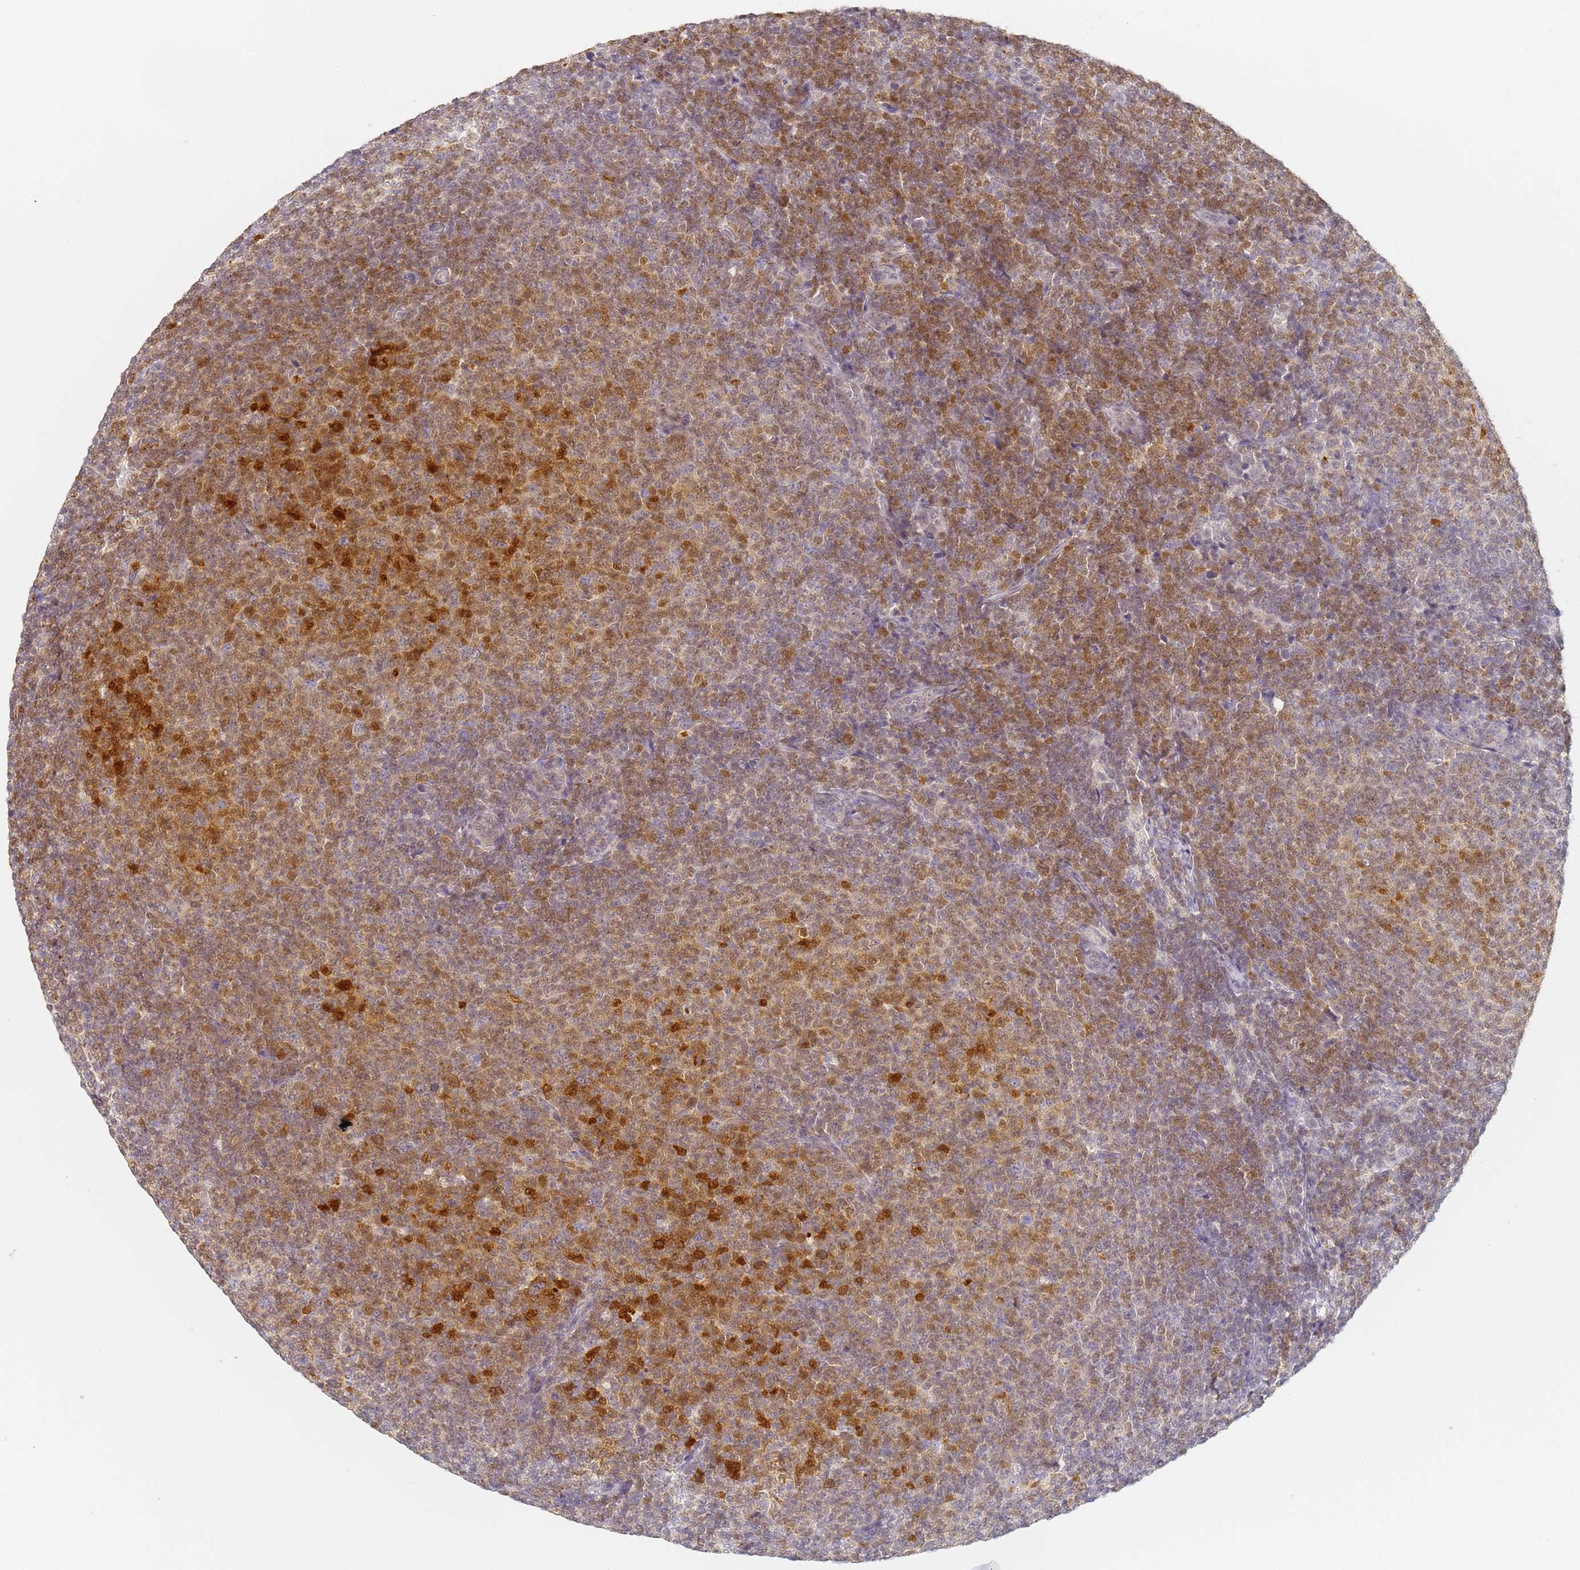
{"staining": {"intensity": "moderate", "quantity": "25%-75%", "location": "cytoplasmic/membranous,nuclear"}, "tissue": "lymphoma", "cell_type": "Tumor cells", "image_type": "cancer", "snomed": [{"axis": "morphology", "description": "Malignant lymphoma, non-Hodgkin's type, Low grade"}, {"axis": "topography", "description": "Lymph node"}], "caption": "A histopathology image of malignant lymphoma, non-Hodgkin's type (low-grade) stained for a protein reveals moderate cytoplasmic/membranous and nuclear brown staining in tumor cells. (Brightfield microscopy of DAB IHC at high magnification).", "gene": "HMCES", "patient": {"sex": "male", "age": 66}}